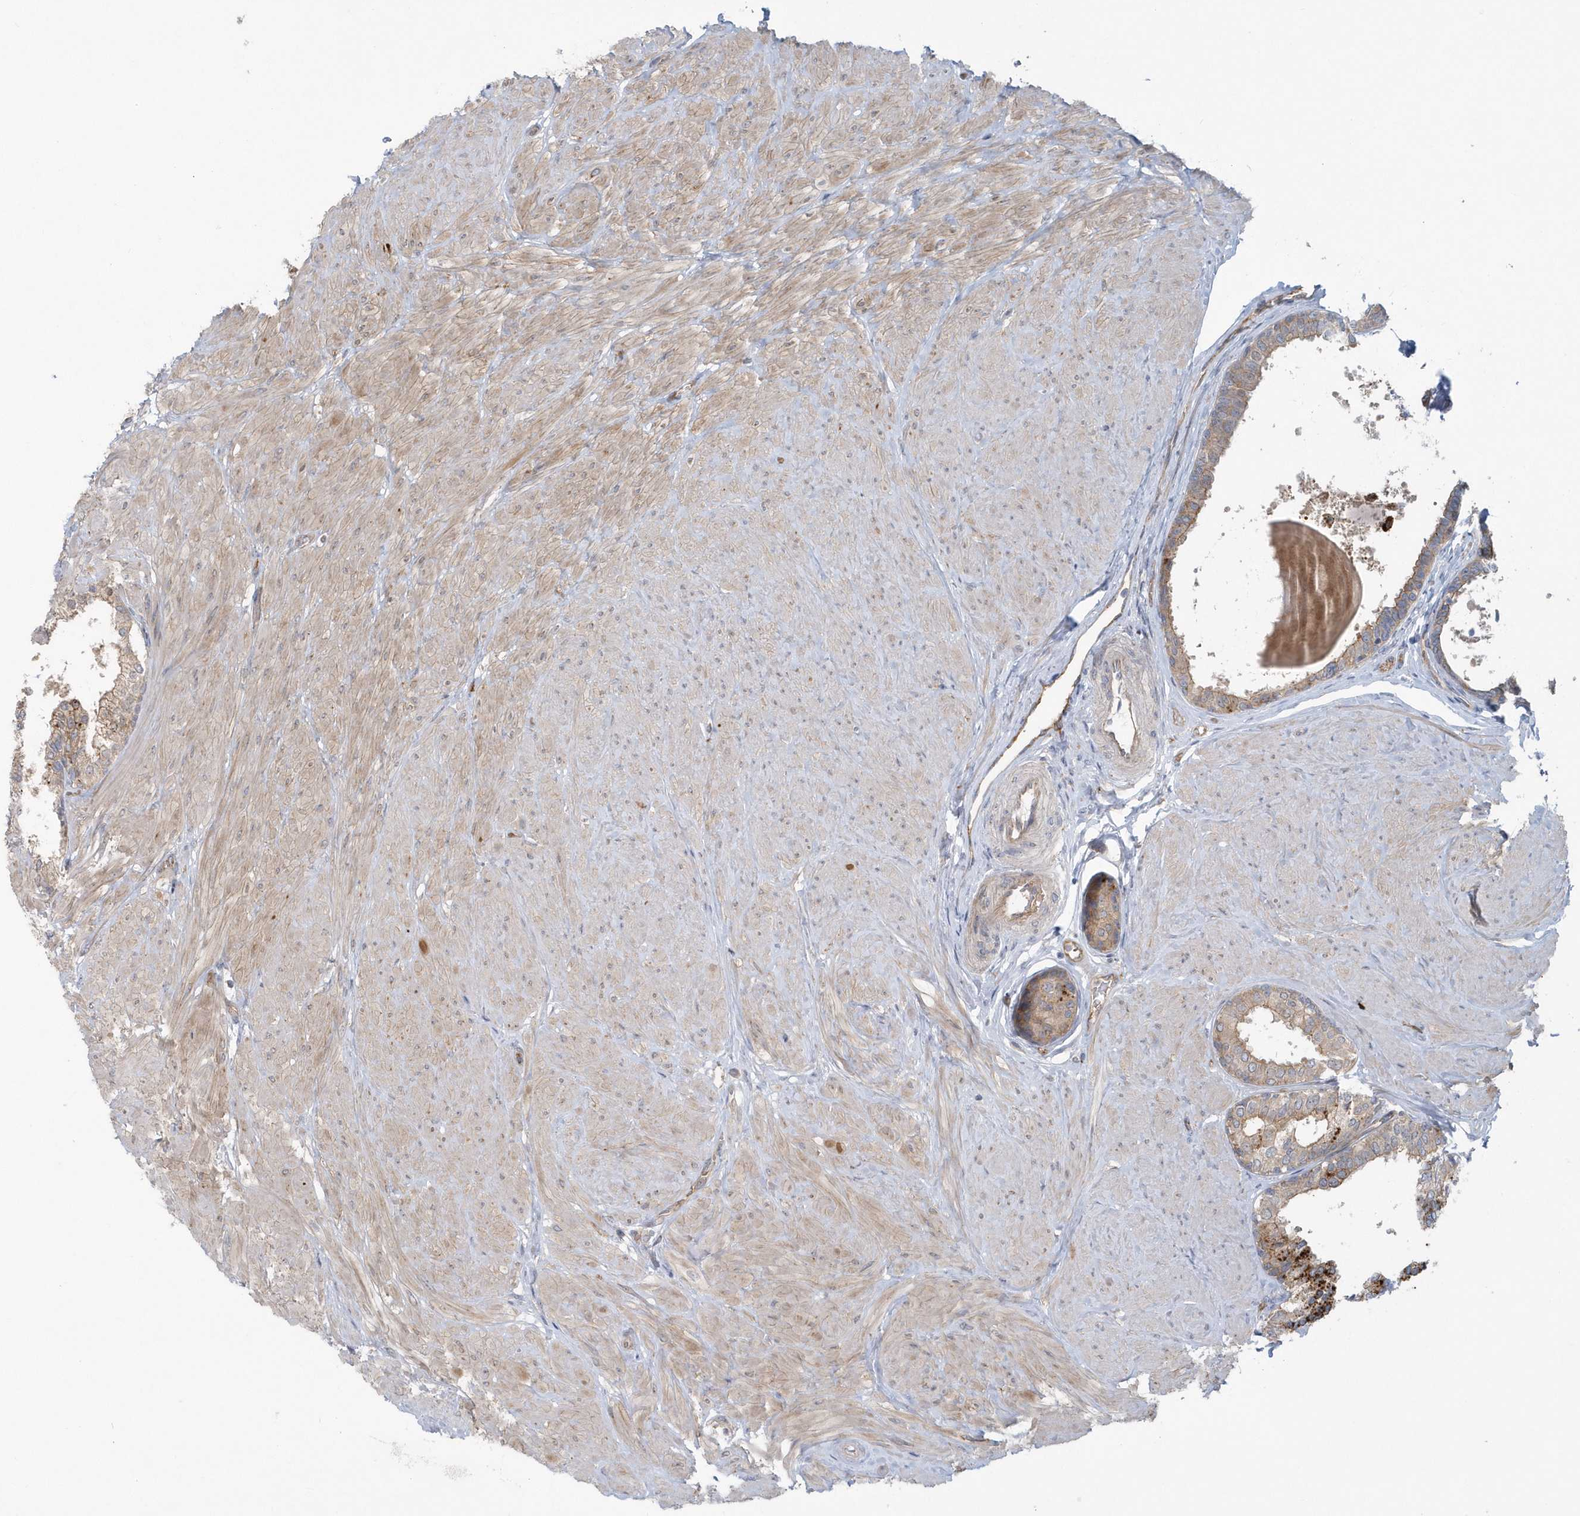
{"staining": {"intensity": "strong", "quantity": "25%-75%", "location": "cytoplasmic/membranous"}, "tissue": "prostate", "cell_type": "Glandular cells", "image_type": "normal", "snomed": [{"axis": "morphology", "description": "Normal tissue, NOS"}, {"axis": "topography", "description": "Prostate"}], "caption": "High-power microscopy captured an IHC image of normal prostate, revealing strong cytoplasmic/membranous positivity in about 25%-75% of glandular cells.", "gene": "RAI14", "patient": {"sex": "male", "age": 48}}